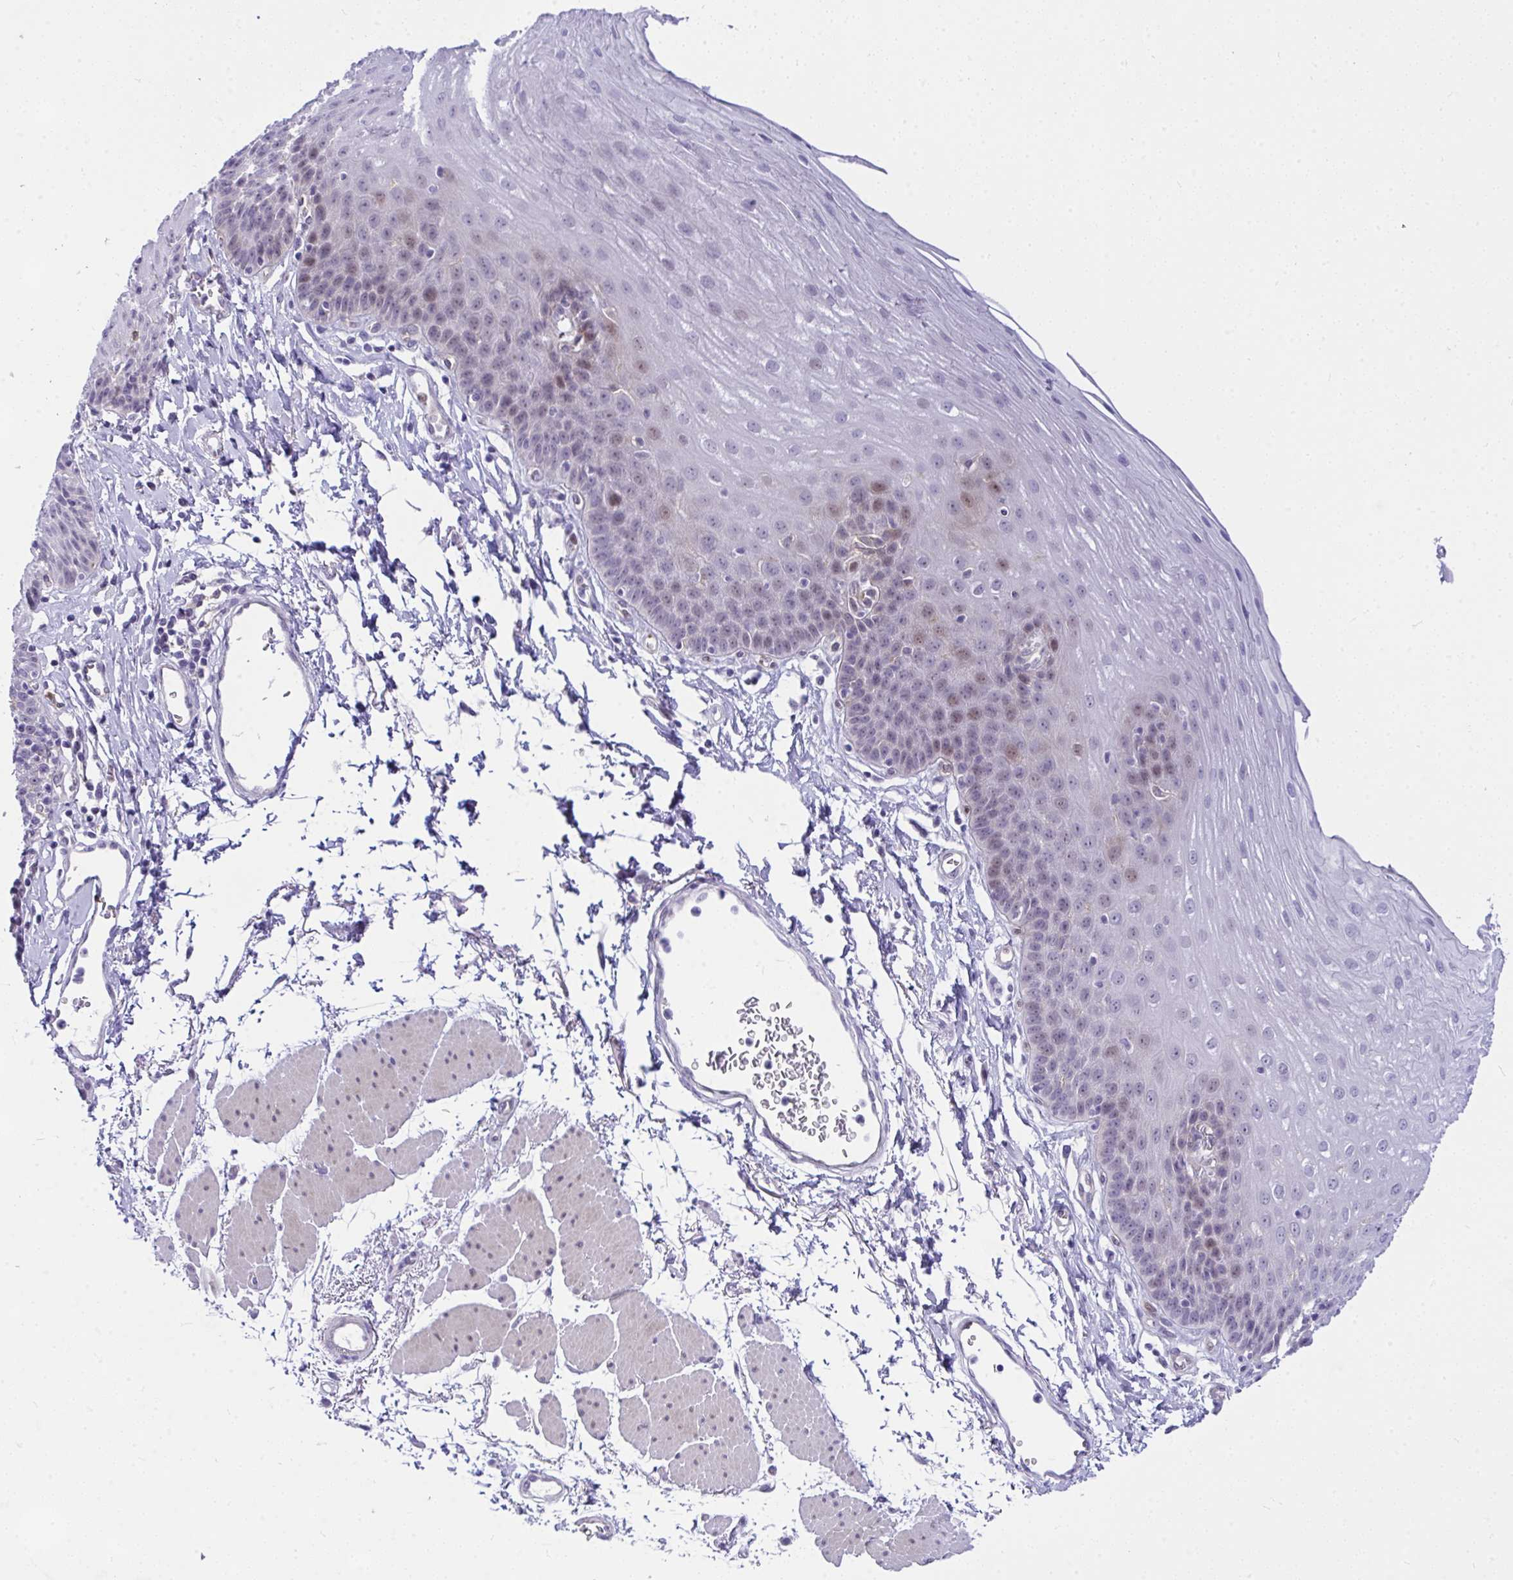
{"staining": {"intensity": "weak", "quantity": "<25%", "location": "nuclear"}, "tissue": "esophagus", "cell_type": "Squamous epithelial cells", "image_type": "normal", "snomed": [{"axis": "morphology", "description": "Normal tissue, NOS"}, {"axis": "topography", "description": "Esophagus"}], "caption": "An IHC image of benign esophagus is shown. There is no staining in squamous epithelial cells of esophagus.", "gene": "NFXL1", "patient": {"sex": "female", "age": 81}}